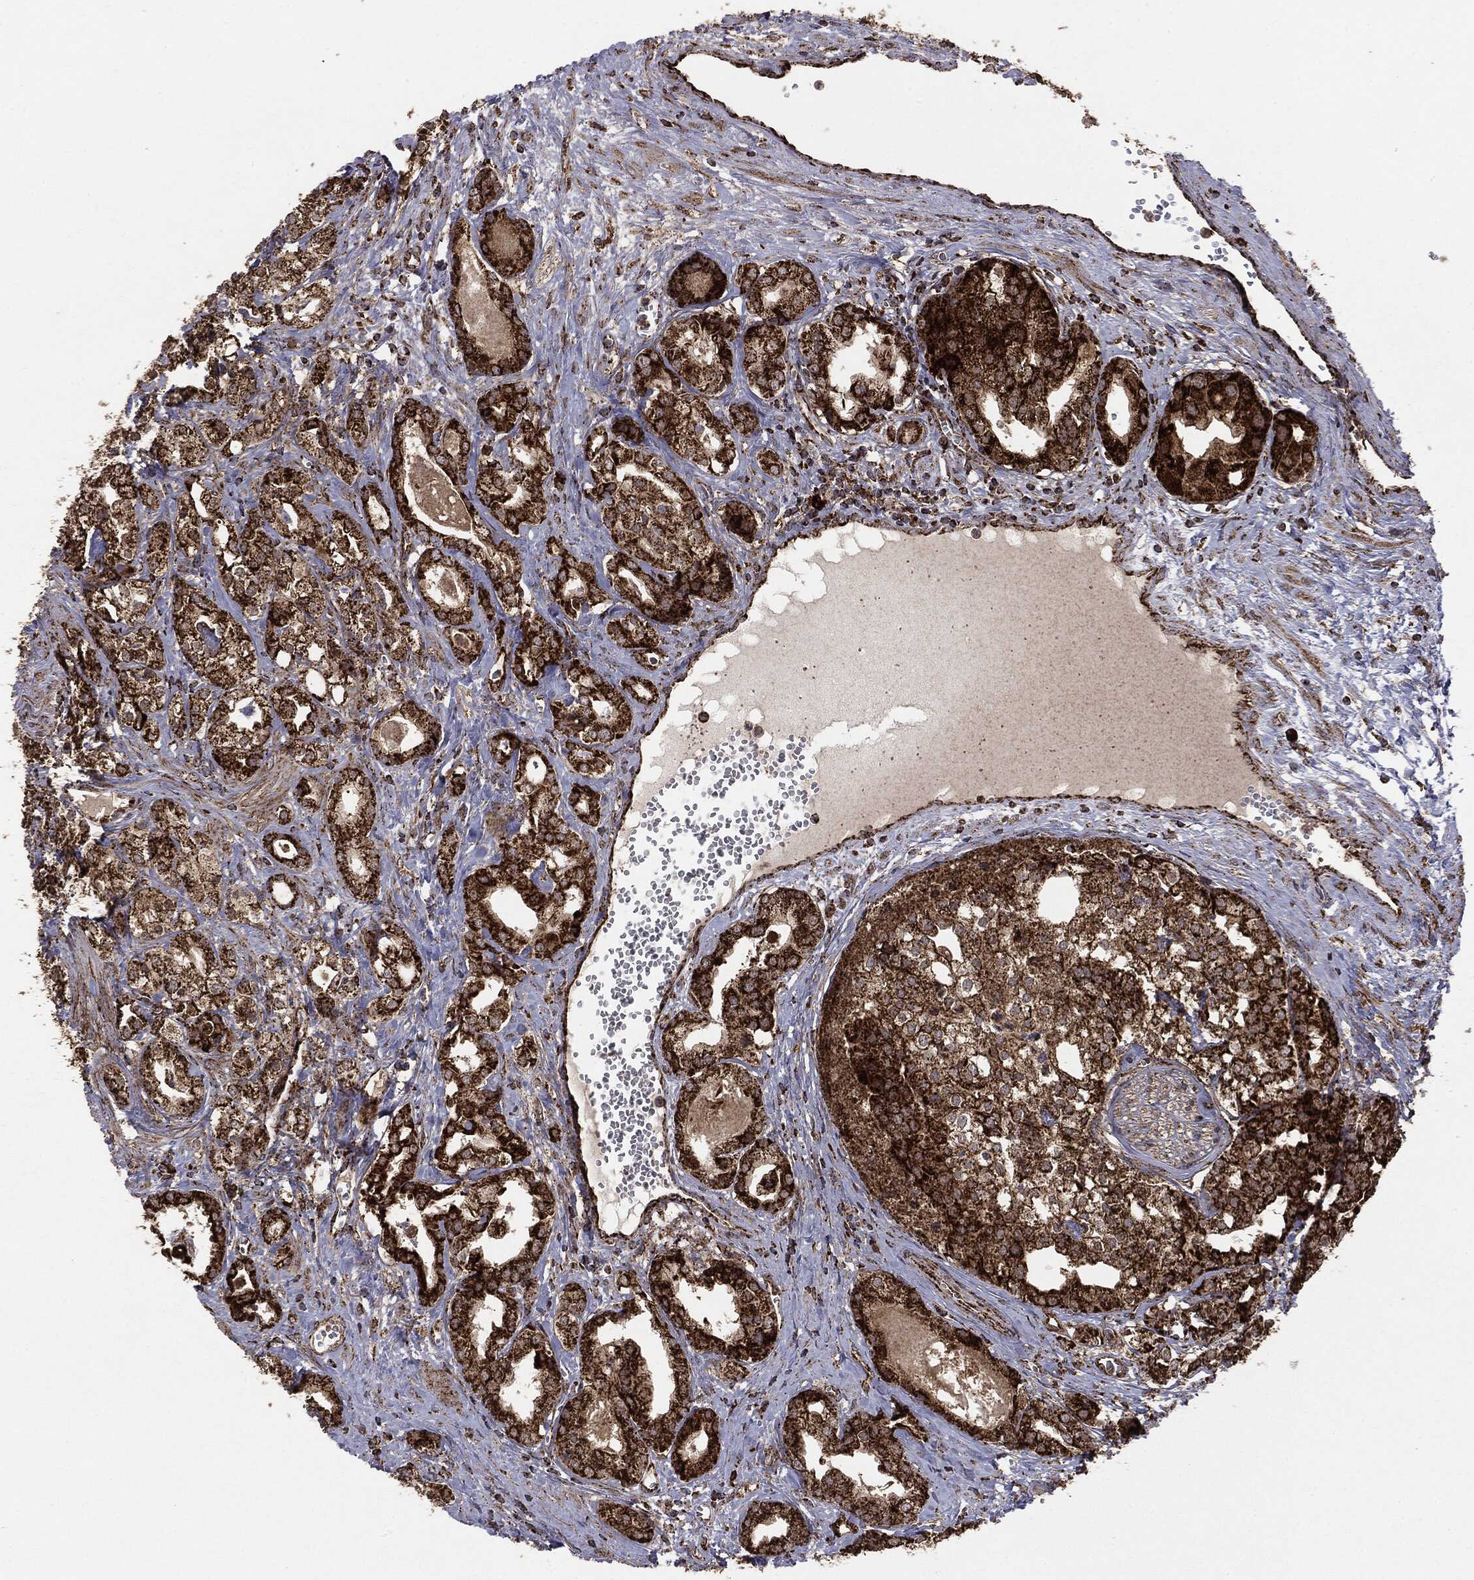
{"staining": {"intensity": "strong", "quantity": ">75%", "location": "cytoplasmic/membranous"}, "tissue": "prostate cancer", "cell_type": "Tumor cells", "image_type": "cancer", "snomed": [{"axis": "morphology", "description": "Adenocarcinoma, NOS"}, {"axis": "topography", "description": "Prostate and seminal vesicle, NOS"}, {"axis": "topography", "description": "Prostate"}], "caption": "A high amount of strong cytoplasmic/membranous staining is identified in approximately >75% of tumor cells in prostate adenocarcinoma tissue. (DAB = brown stain, brightfield microscopy at high magnification).", "gene": "MAP2K1", "patient": {"sex": "male", "age": 62}}